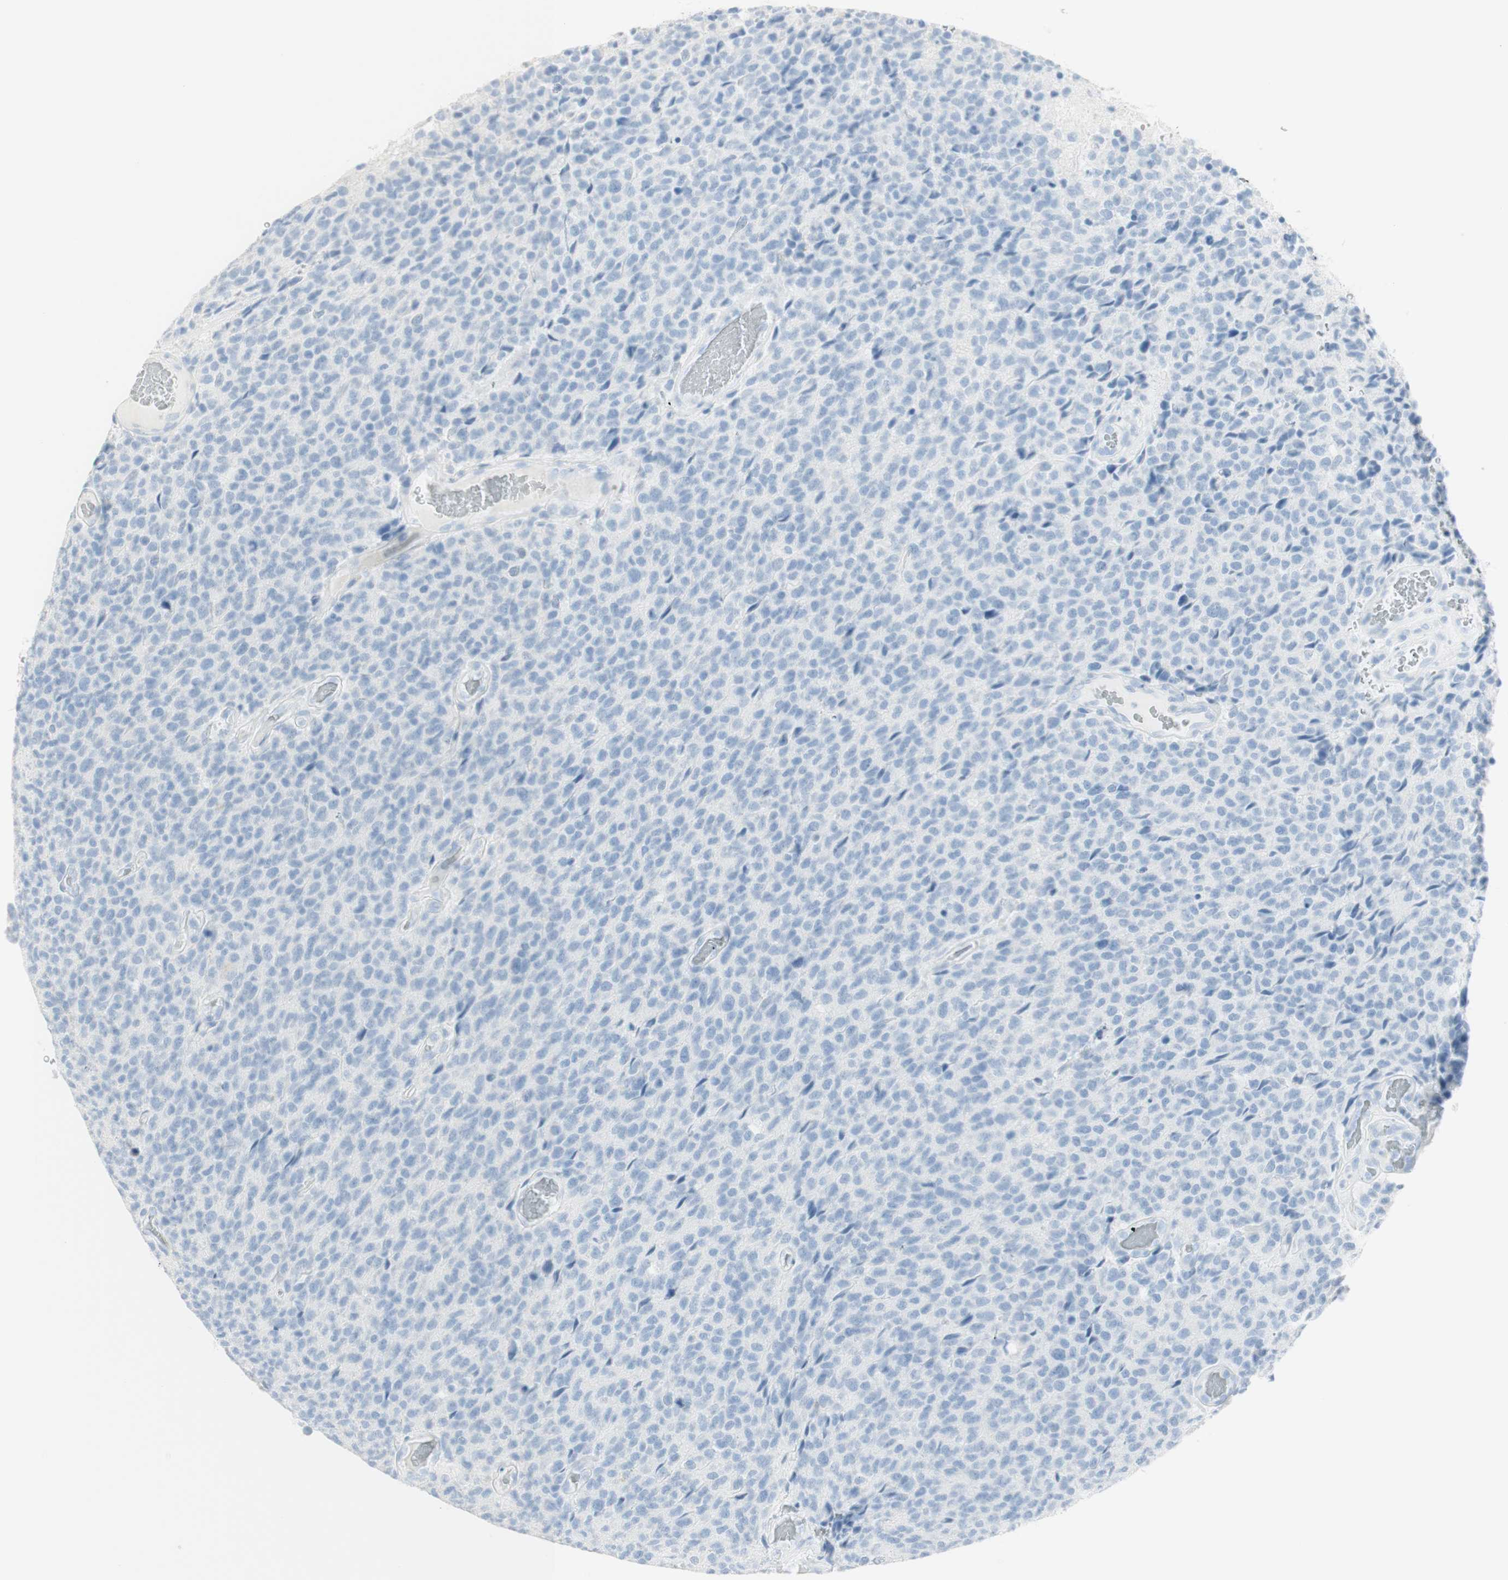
{"staining": {"intensity": "negative", "quantity": "none", "location": "none"}, "tissue": "glioma", "cell_type": "Tumor cells", "image_type": "cancer", "snomed": [{"axis": "morphology", "description": "Glioma, malignant, High grade"}, {"axis": "topography", "description": "pancreas cauda"}], "caption": "Glioma was stained to show a protein in brown. There is no significant positivity in tumor cells.", "gene": "NAPSA", "patient": {"sex": "male", "age": 60}}